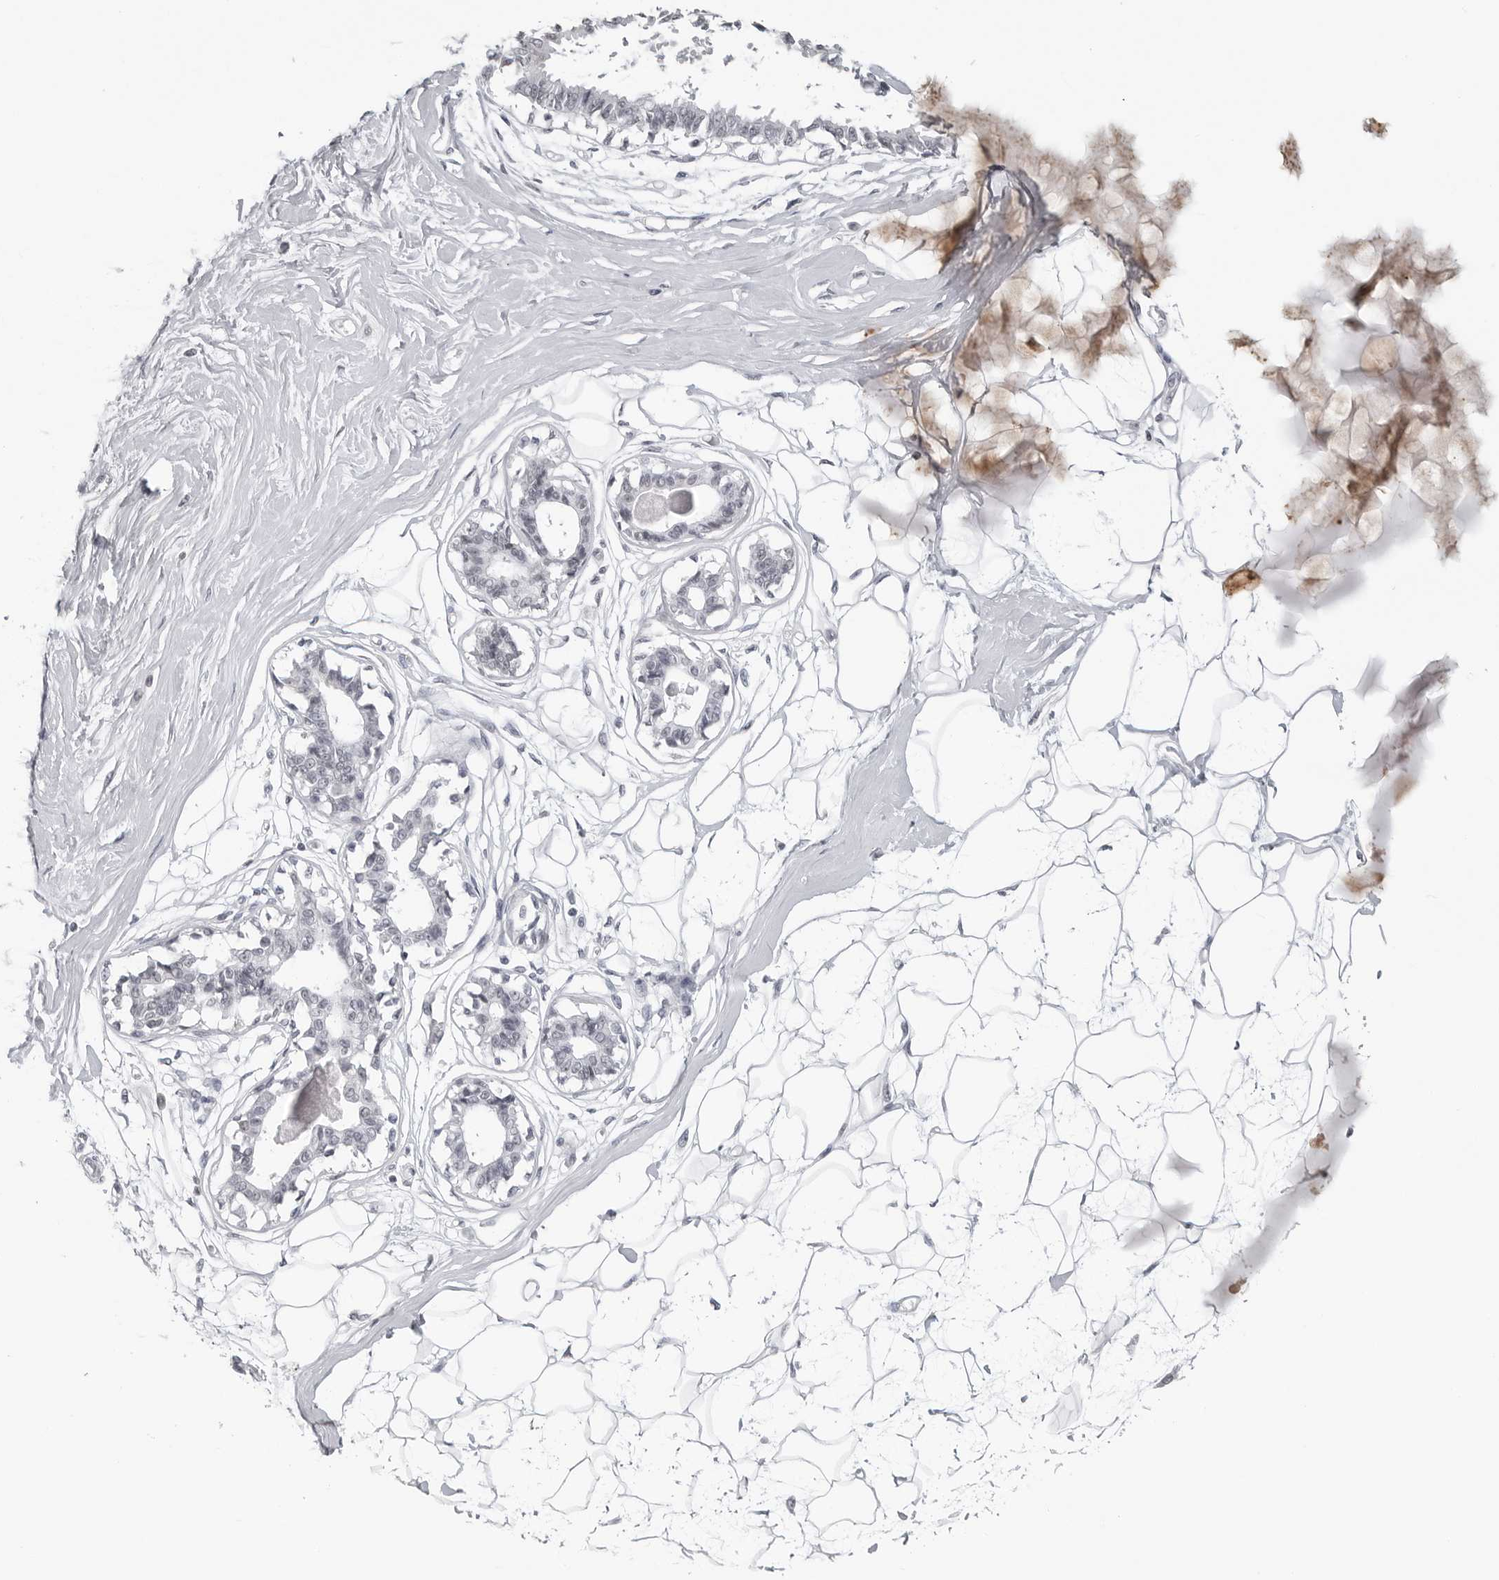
{"staining": {"intensity": "negative", "quantity": "none", "location": "none"}, "tissue": "breast", "cell_type": "Adipocytes", "image_type": "normal", "snomed": [{"axis": "morphology", "description": "Normal tissue, NOS"}, {"axis": "topography", "description": "Breast"}], "caption": "Immunohistochemistry (IHC) histopathology image of unremarkable breast: breast stained with DAB displays no significant protein staining in adipocytes. Brightfield microscopy of immunohistochemistry stained with DAB (brown) and hematoxylin (blue), captured at high magnification.", "gene": "DDX54", "patient": {"sex": "female", "age": 45}}